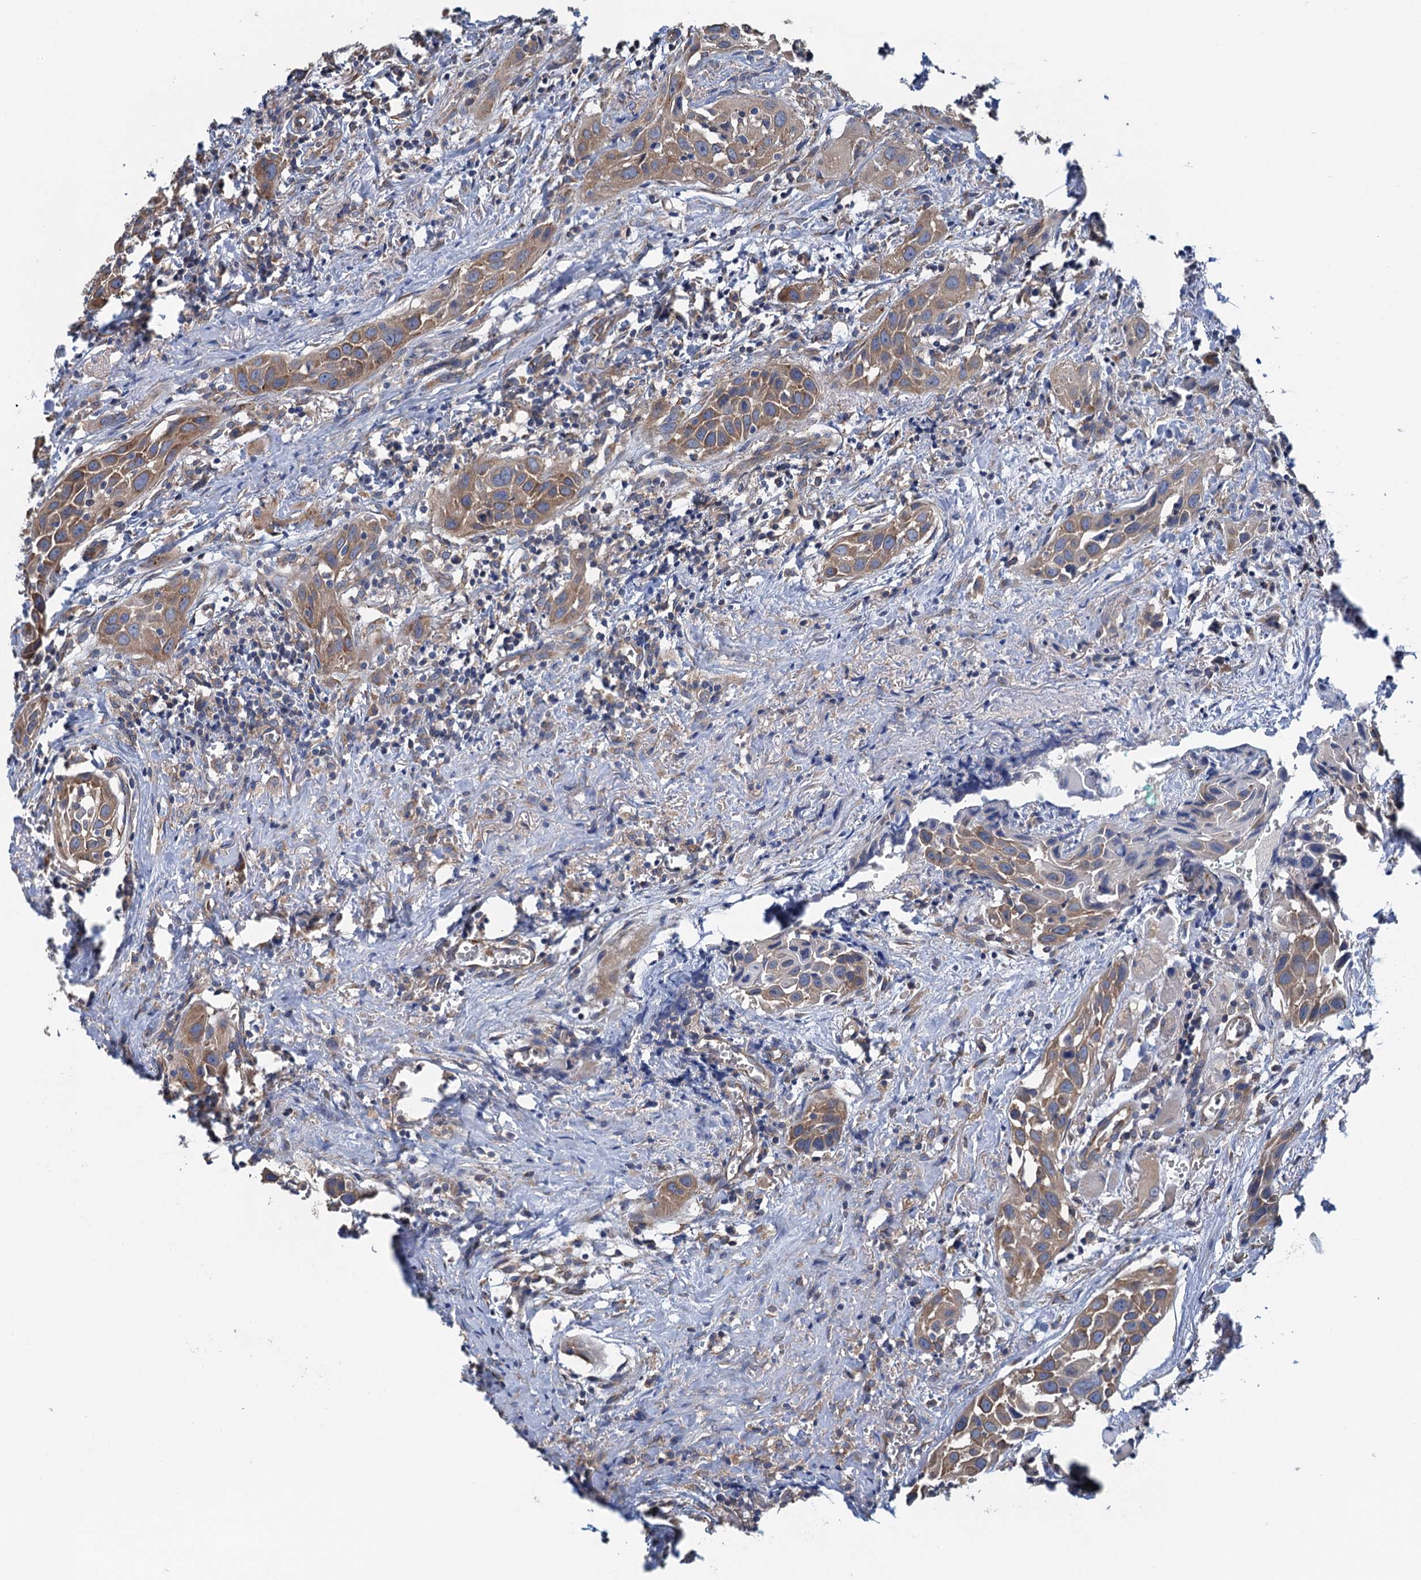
{"staining": {"intensity": "moderate", "quantity": ">75%", "location": "cytoplasmic/membranous"}, "tissue": "head and neck cancer", "cell_type": "Tumor cells", "image_type": "cancer", "snomed": [{"axis": "morphology", "description": "Squamous cell carcinoma, NOS"}, {"axis": "topography", "description": "Oral tissue"}, {"axis": "topography", "description": "Head-Neck"}], "caption": "Moderate cytoplasmic/membranous protein staining is identified in approximately >75% of tumor cells in squamous cell carcinoma (head and neck).", "gene": "ADCY9", "patient": {"sex": "female", "age": 50}}